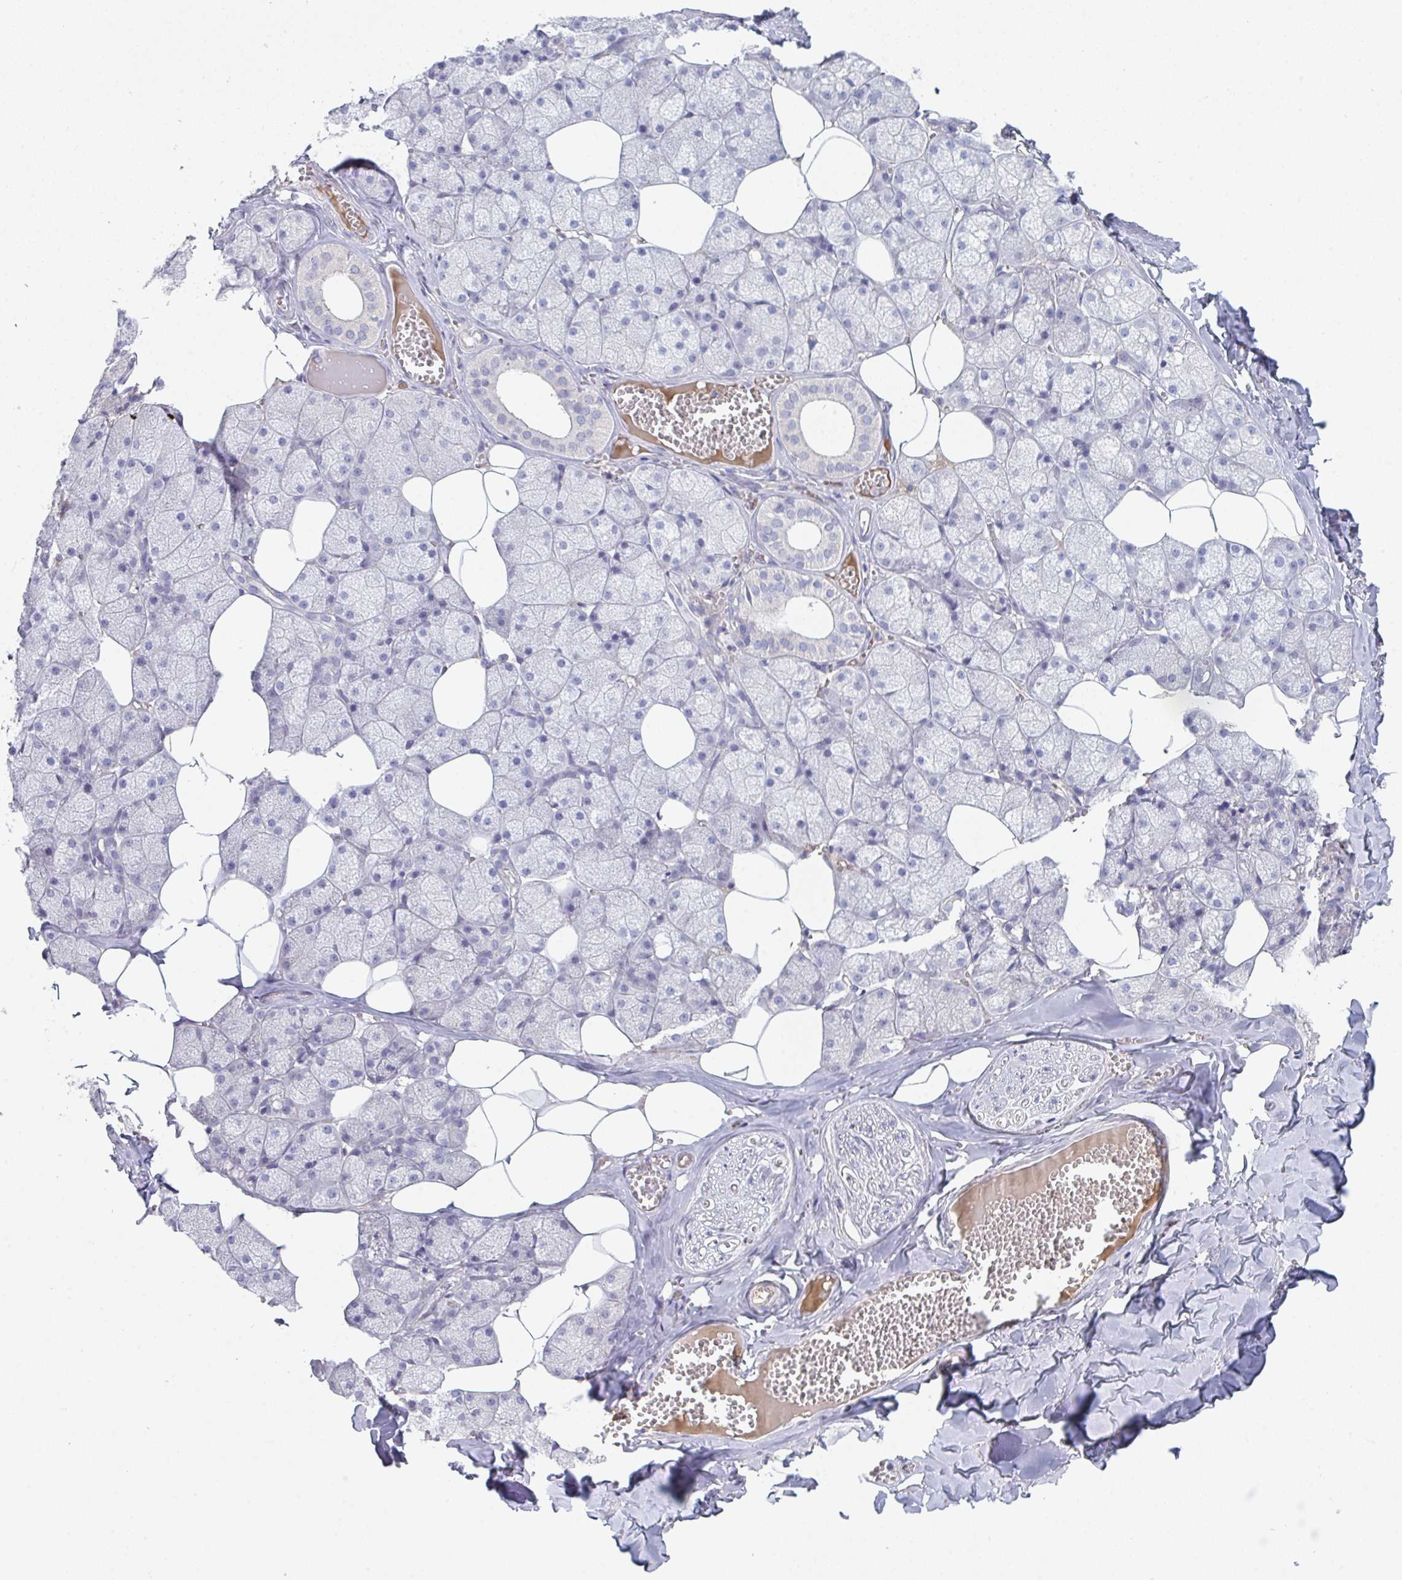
{"staining": {"intensity": "negative", "quantity": "none", "location": "none"}, "tissue": "salivary gland", "cell_type": "Glandular cells", "image_type": "normal", "snomed": [{"axis": "morphology", "description": "Normal tissue, NOS"}, {"axis": "topography", "description": "Salivary gland"}, {"axis": "topography", "description": "Peripheral nerve tissue"}], "caption": "The immunohistochemistry (IHC) photomicrograph has no significant staining in glandular cells of salivary gland.", "gene": "HGFAC", "patient": {"sex": "male", "age": 38}}